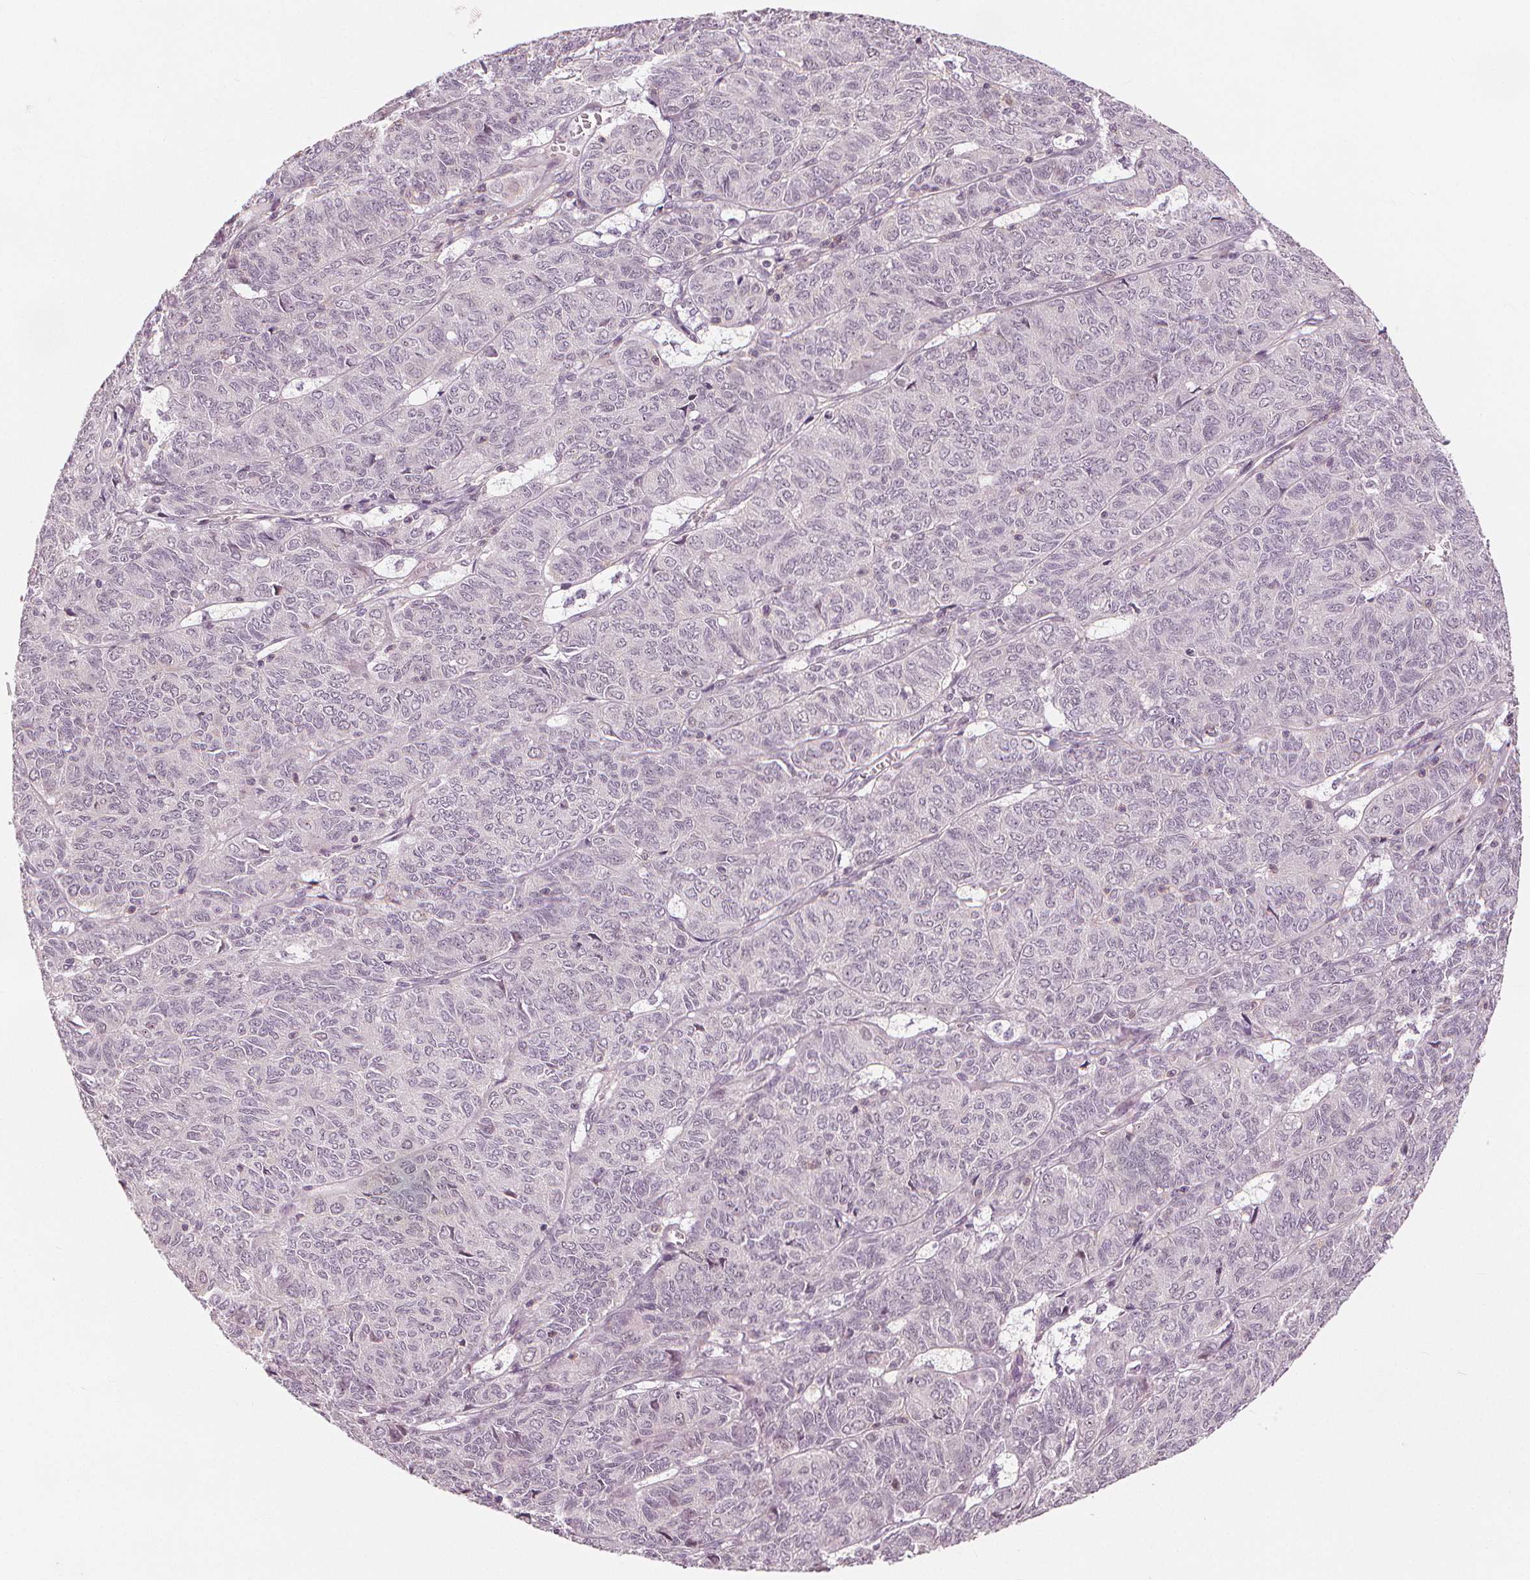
{"staining": {"intensity": "negative", "quantity": "none", "location": "none"}, "tissue": "ovarian cancer", "cell_type": "Tumor cells", "image_type": "cancer", "snomed": [{"axis": "morphology", "description": "Carcinoma, endometroid"}, {"axis": "topography", "description": "Ovary"}], "caption": "A high-resolution photomicrograph shows IHC staining of ovarian cancer (endometroid carcinoma), which exhibits no significant expression in tumor cells.", "gene": "SLC34A1", "patient": {"sex": "female", "age": 80}}